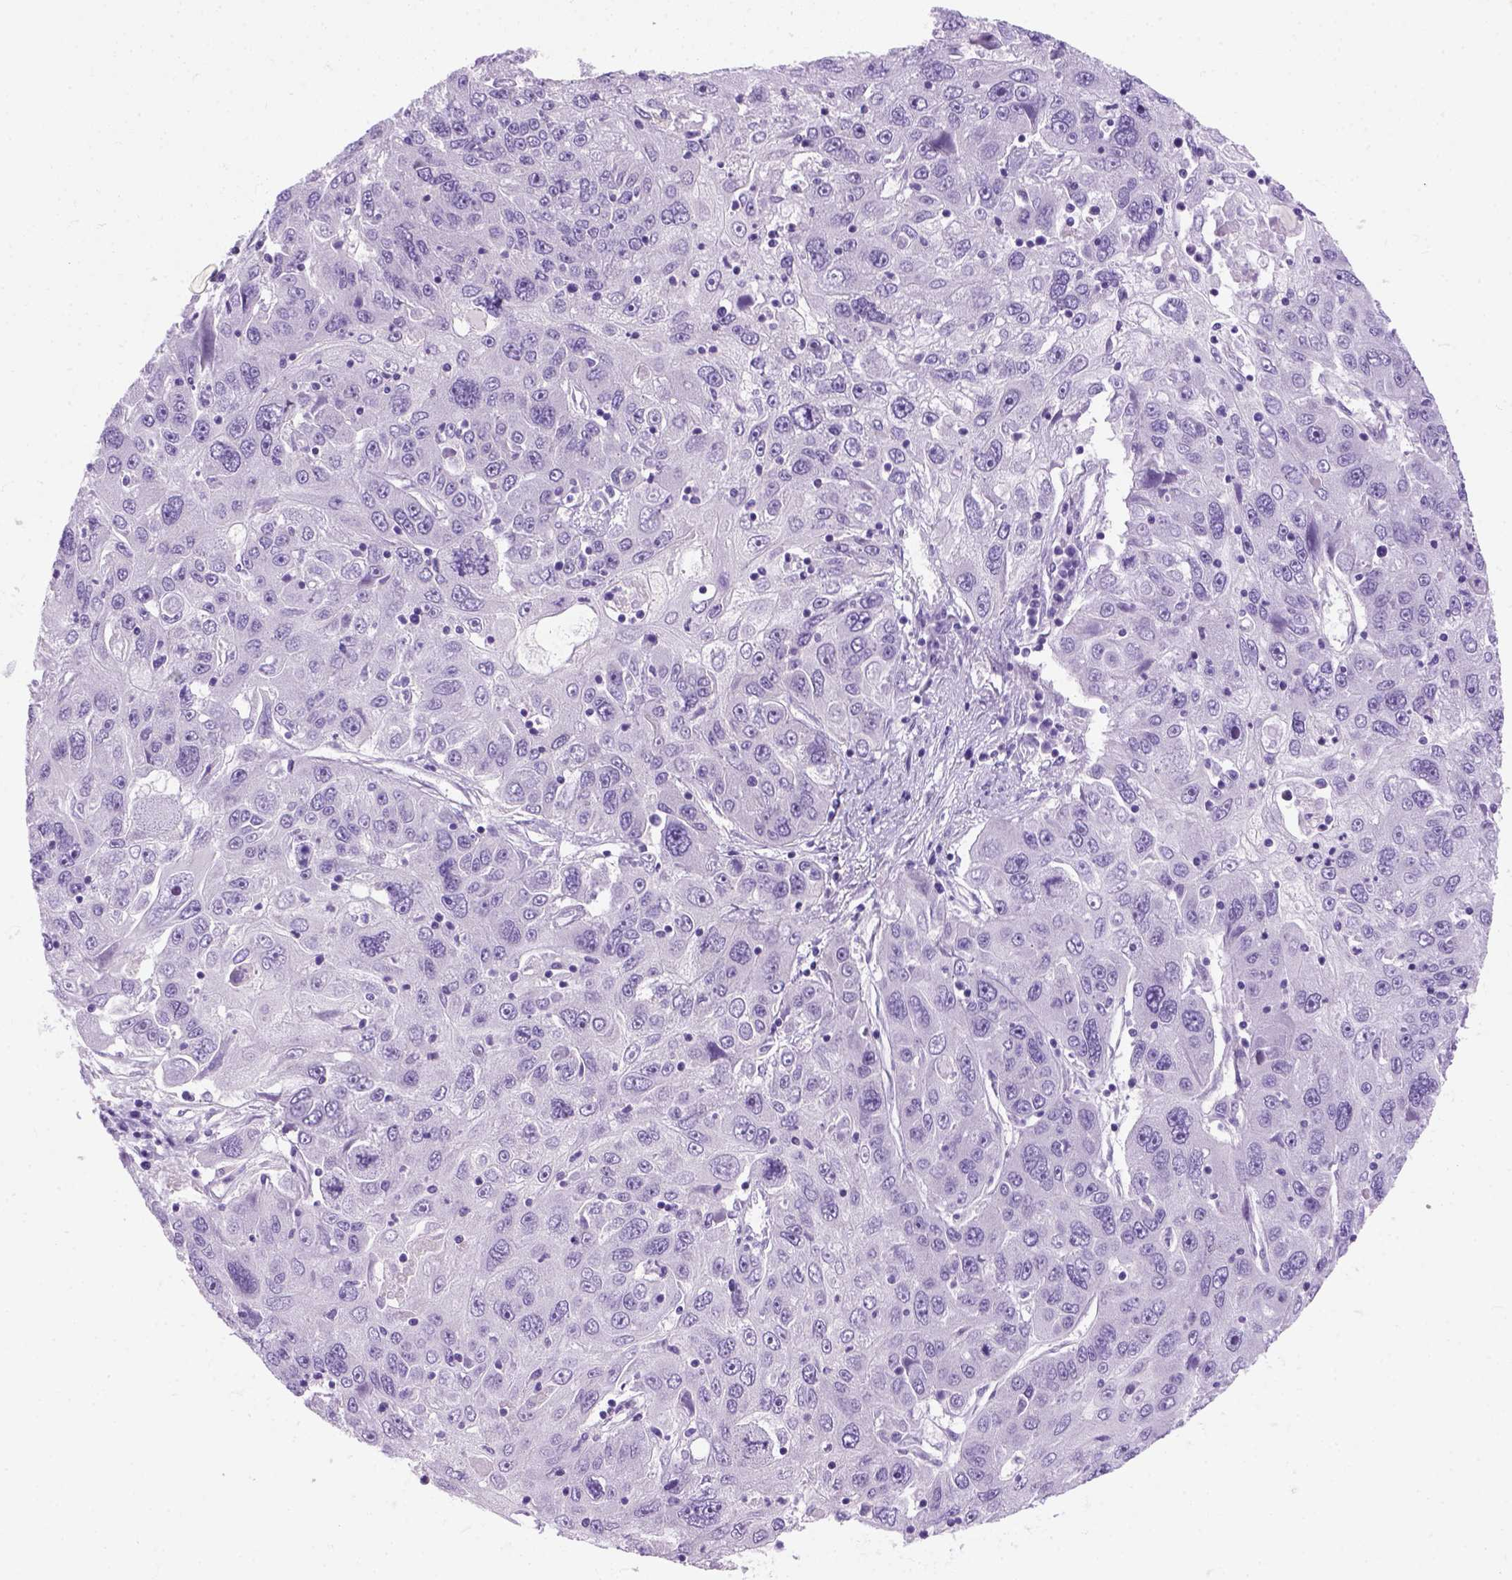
{"staining": {"intensity": "negative", "quantity": "none", "location": "none"}, "tissue": "stomach cancer", "cell_type": "Tumor cells", "image_type": "cancer", "snomed": [{"axis": "morphology", "description": "Adenocarcinoma, NOS"}, {"axis": "topography", "description": "Stomach"}], "caption": "A photomicrograph of human adenocarcinoma (stomach) is negative for staining in tumor cells.", "gene": "MGMT", "patient": {"sex": "male", "age": 56}}